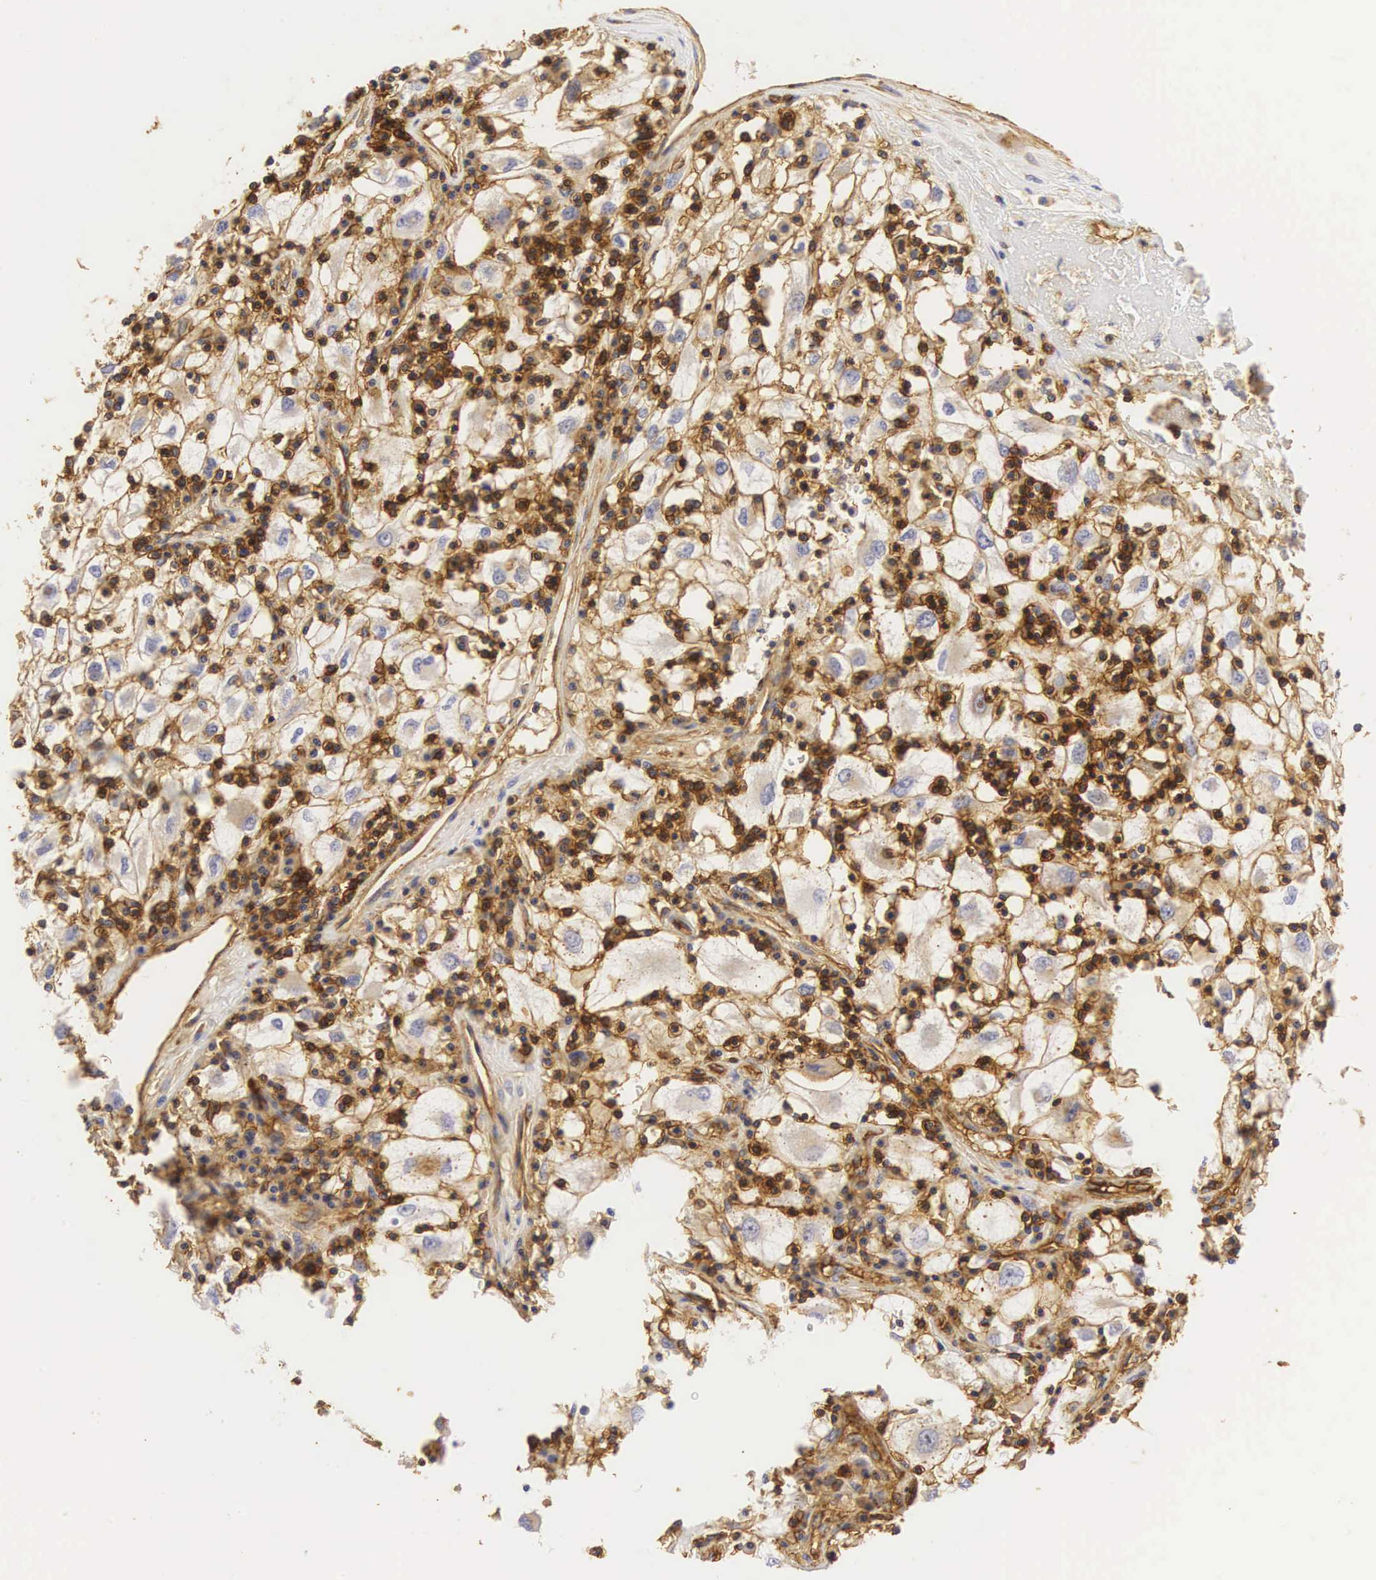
{"staining": {"intensity": "strong", "quantity": "25%-75%", "location": "cytoplasmic/membranous"}, "tissue": "renal cancer", "cell_type": "Tumor cells", "image_type": "cancer", "snomed": [{"axis": "morphology", "description": "Adenocarcinoma, NOS"}, {"axis": "topography", "description": "Kidney"}], "caption": "Human renal cancer stained with a protein marker demonstrates strong staining in tumor cells.", "gene": "CD99", "patient": {"sex": "male", "age": 82}}